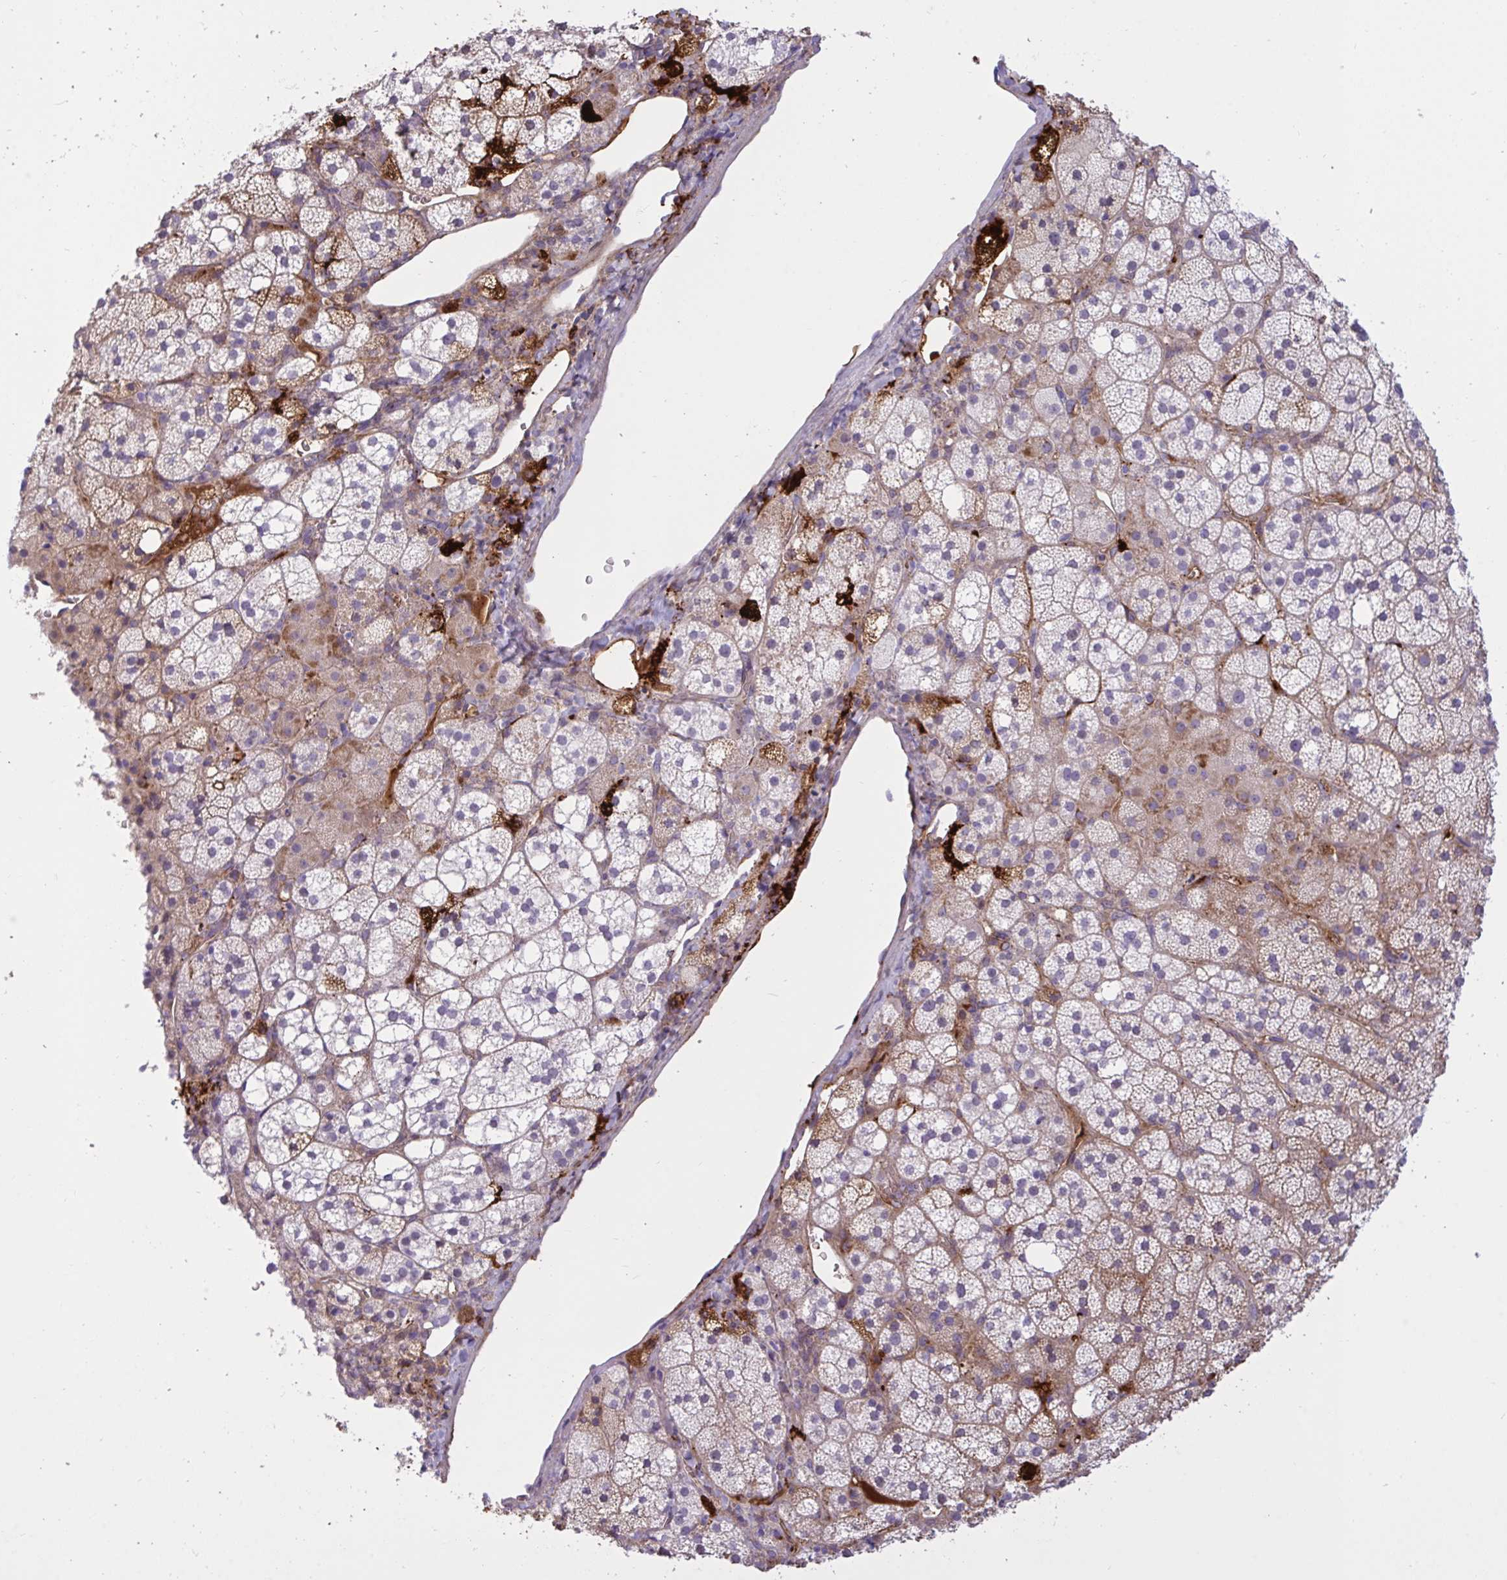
{"staining": {"intensity": "strong", "quantity": "<25%", "location": "cytoplasmic/membranous"}, "tissue": "adrenal gland", "cell_type": "Glandular cells", "image_type": "normal", "snomed": [{"axis": "morphology", "description": "Normal tissue, NOS"}, {"axis": "topography", "description": "Adrenal gland"}], "caption": "DAB immunohistochemical staining of benign human adrenal gland shows strong cytoplasmic/membranous protein staining in about <25% of glandular cells. (DAB = brown stain, brightfield microscopy at high magnification).", "gene": "F2", "patient": {"sex": "male", "age": 53}}